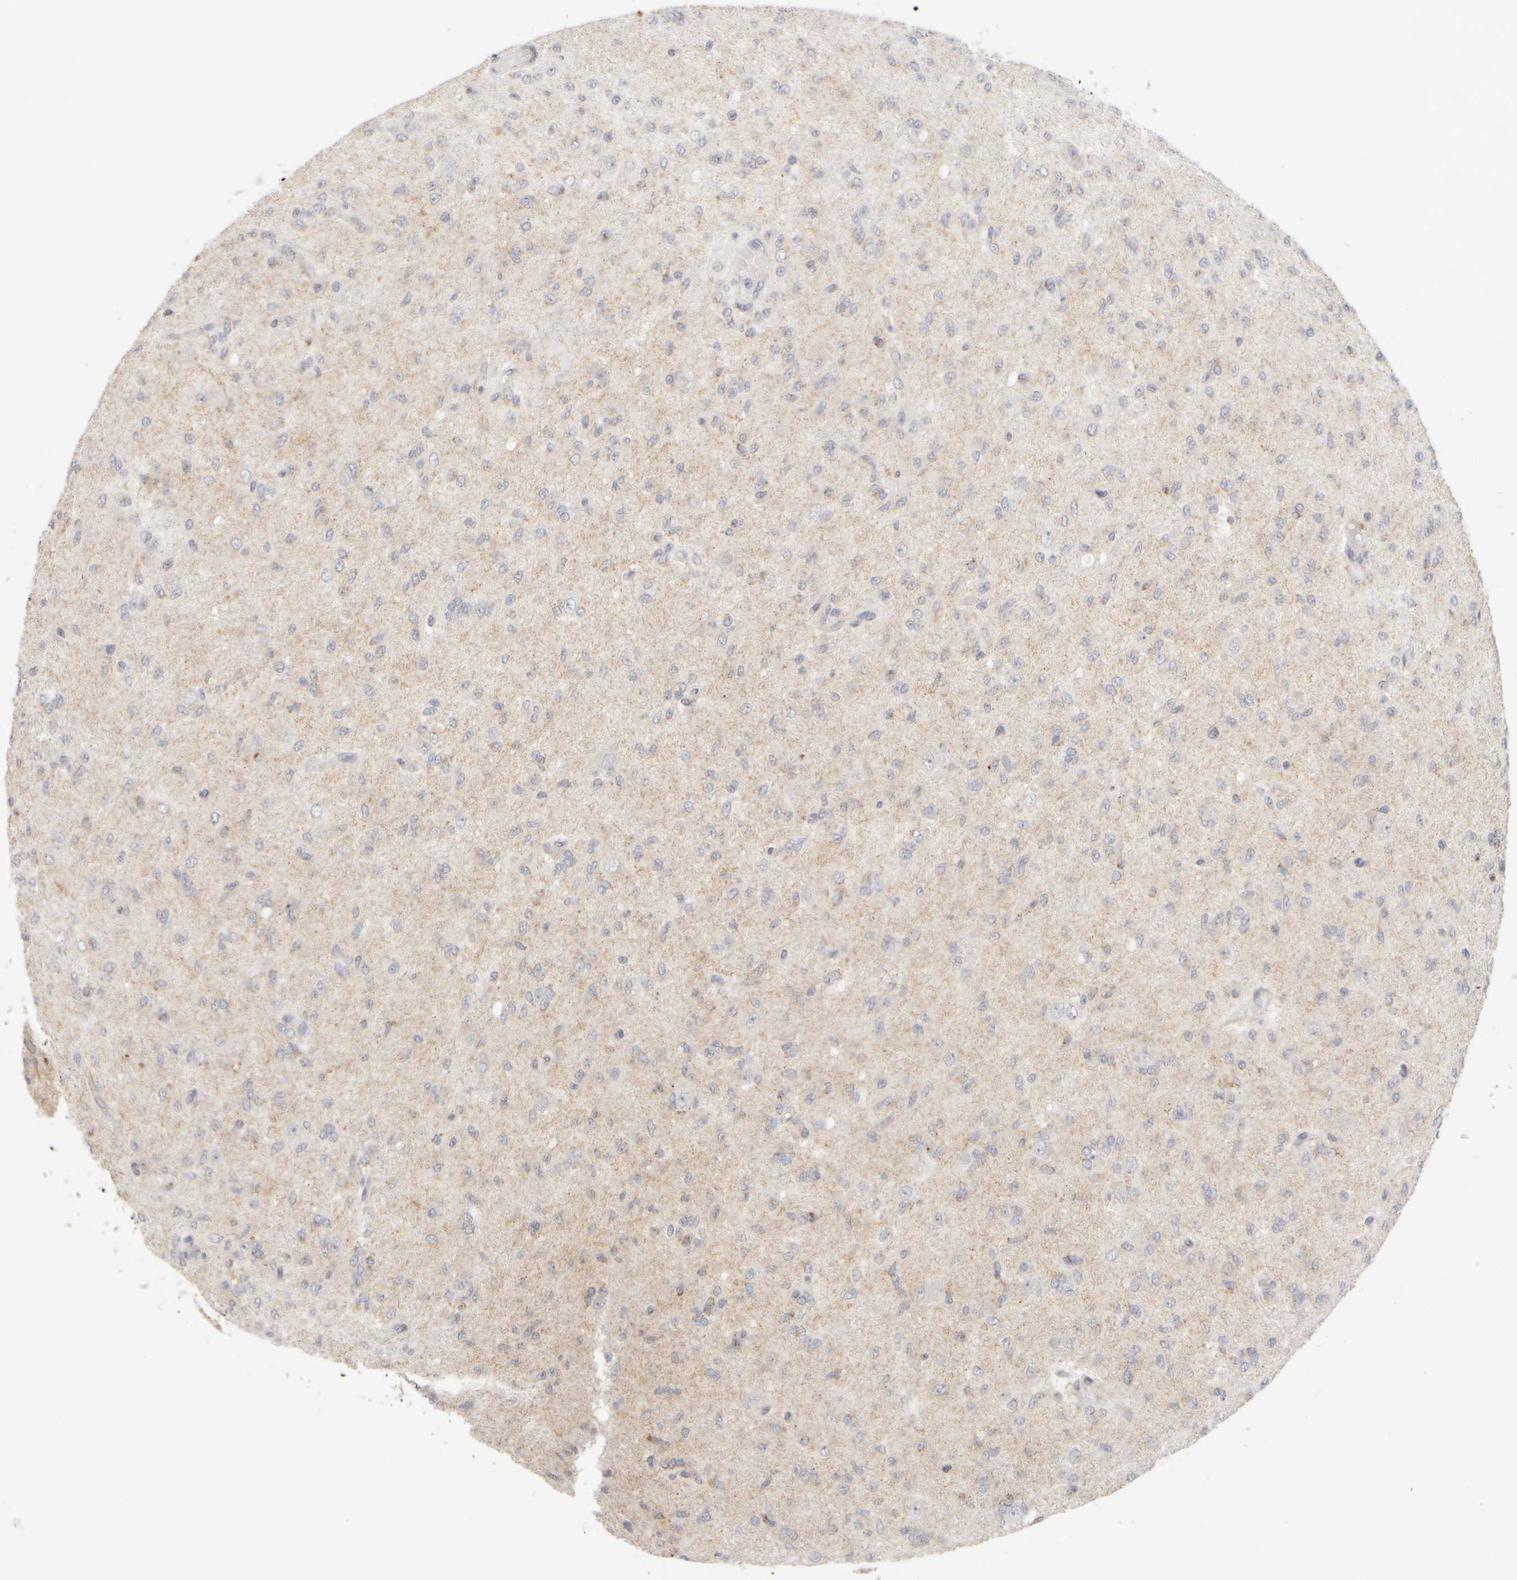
{"staining": {"intensity": "weak", "quantity": "<25%", "location": "cytoplasmic/membranous"}, "tissue": "glioma", "cell_type": "Tumor cells", "image_type": "cancer", "snomed": [{"axis": "morphology", "description": "Glioma, malignant, High grade"}, {"axis": "topography", "description": "Brain"}], "caption": "This is a histopathology image of immunohistochemistry staining of malignant high-grade glioma, which shows no positivity in tumor cells.", "gene": "ZNF112", "patient": {"sex": "female", "age": 59}}